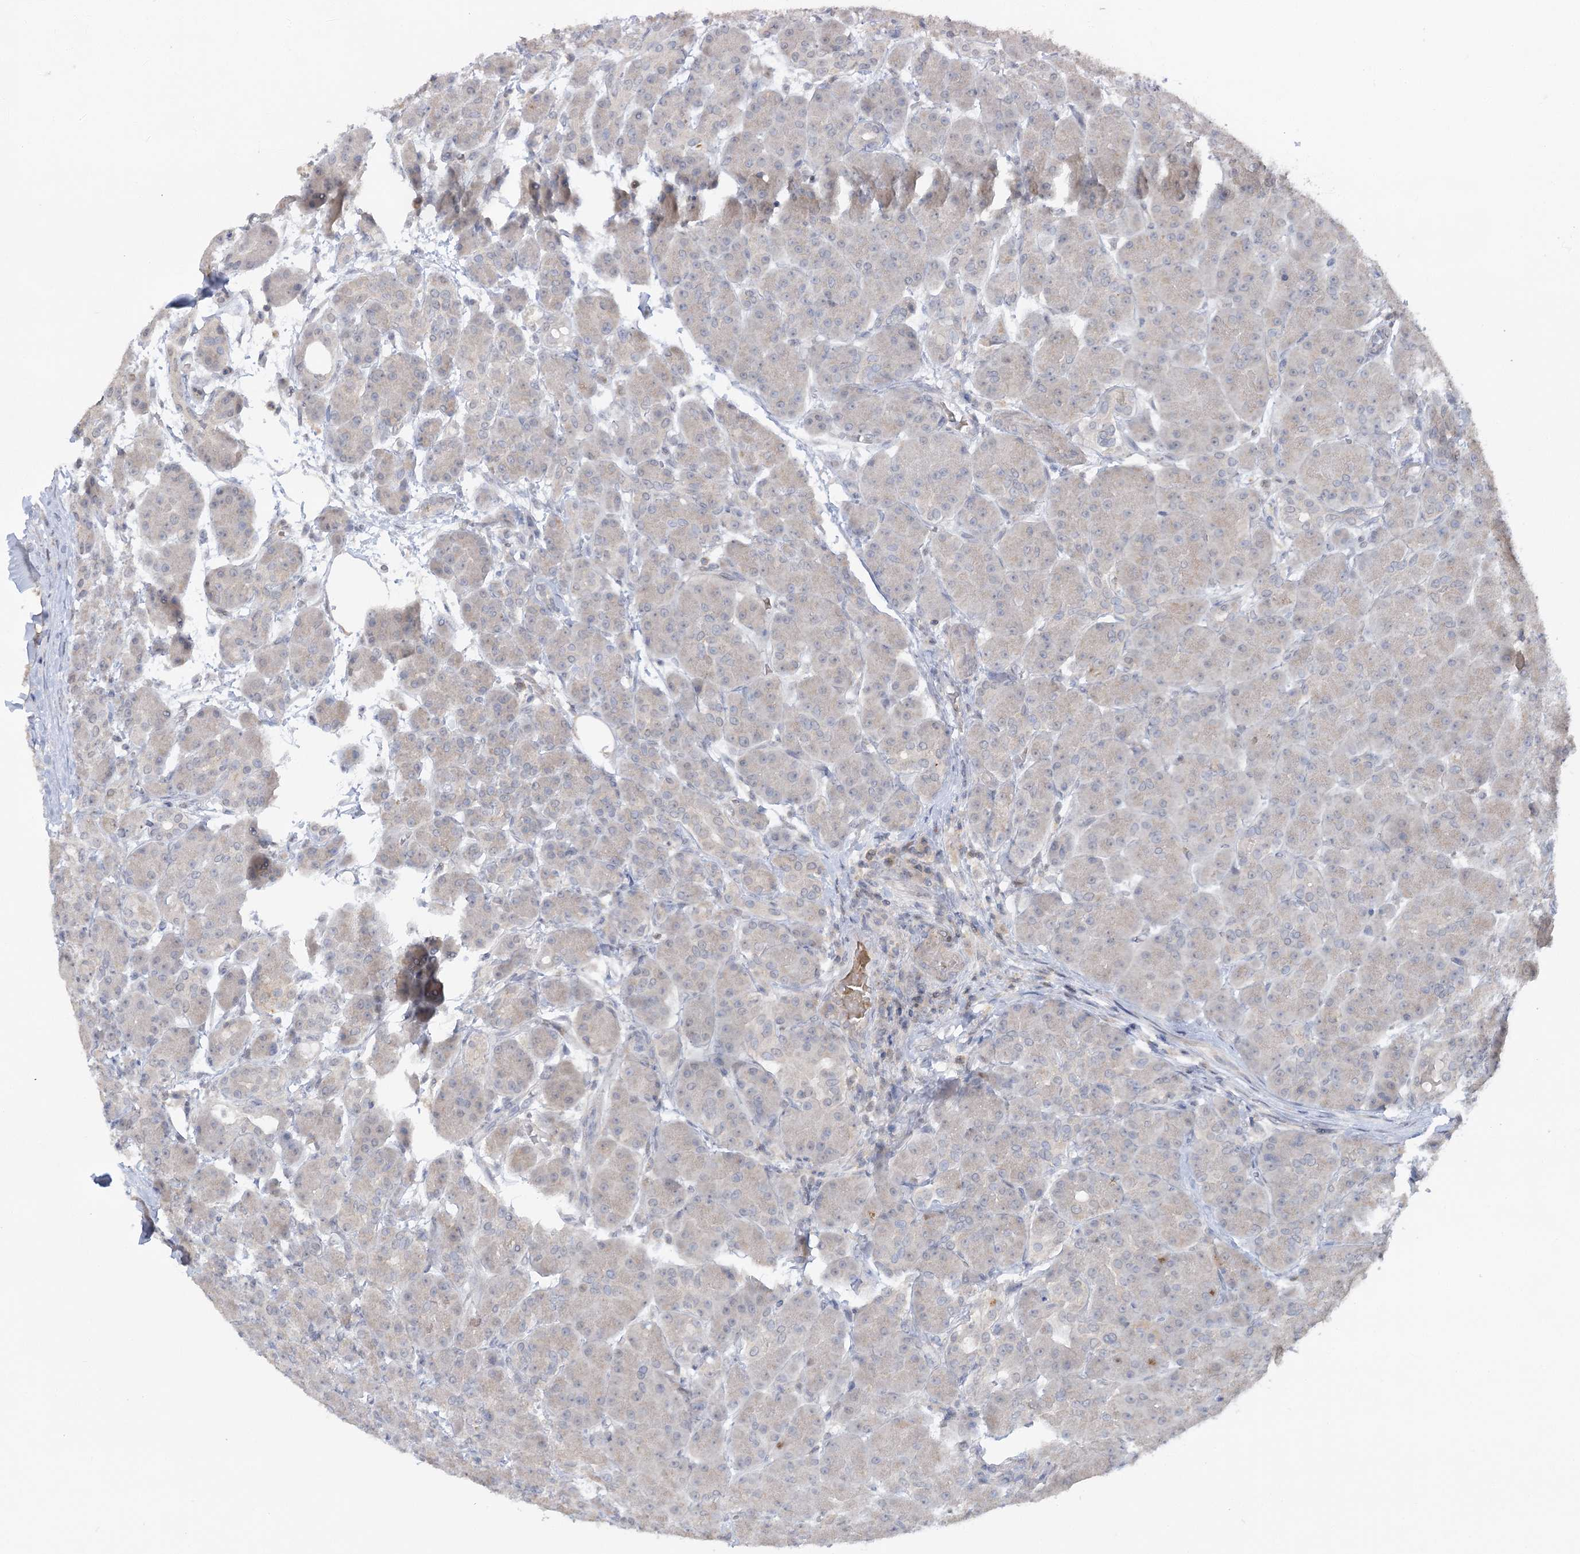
{"staining": {"intensity": "moderate", "quantity": "25%-75%", "location": "cytoplasmic/membranous"}, "tissue": "pancreas", "cell_type": "Exocrine glandular cells", "image_type": "normal", "snomed": [{"axis": "morphology", "description": "Normal tissue, NOS"}, {"axis": "topography", "description": "Pancreas"}], "caption": "Immunohistochemical staining of benign human pancreas exhibits medium levels of moderate cytoplasmic/membranous staining in approximately 25%-75% of exocrine glandular cells.", "gene": "TRAF3IP1", "patient": {"sex": "male", "age": 63}}